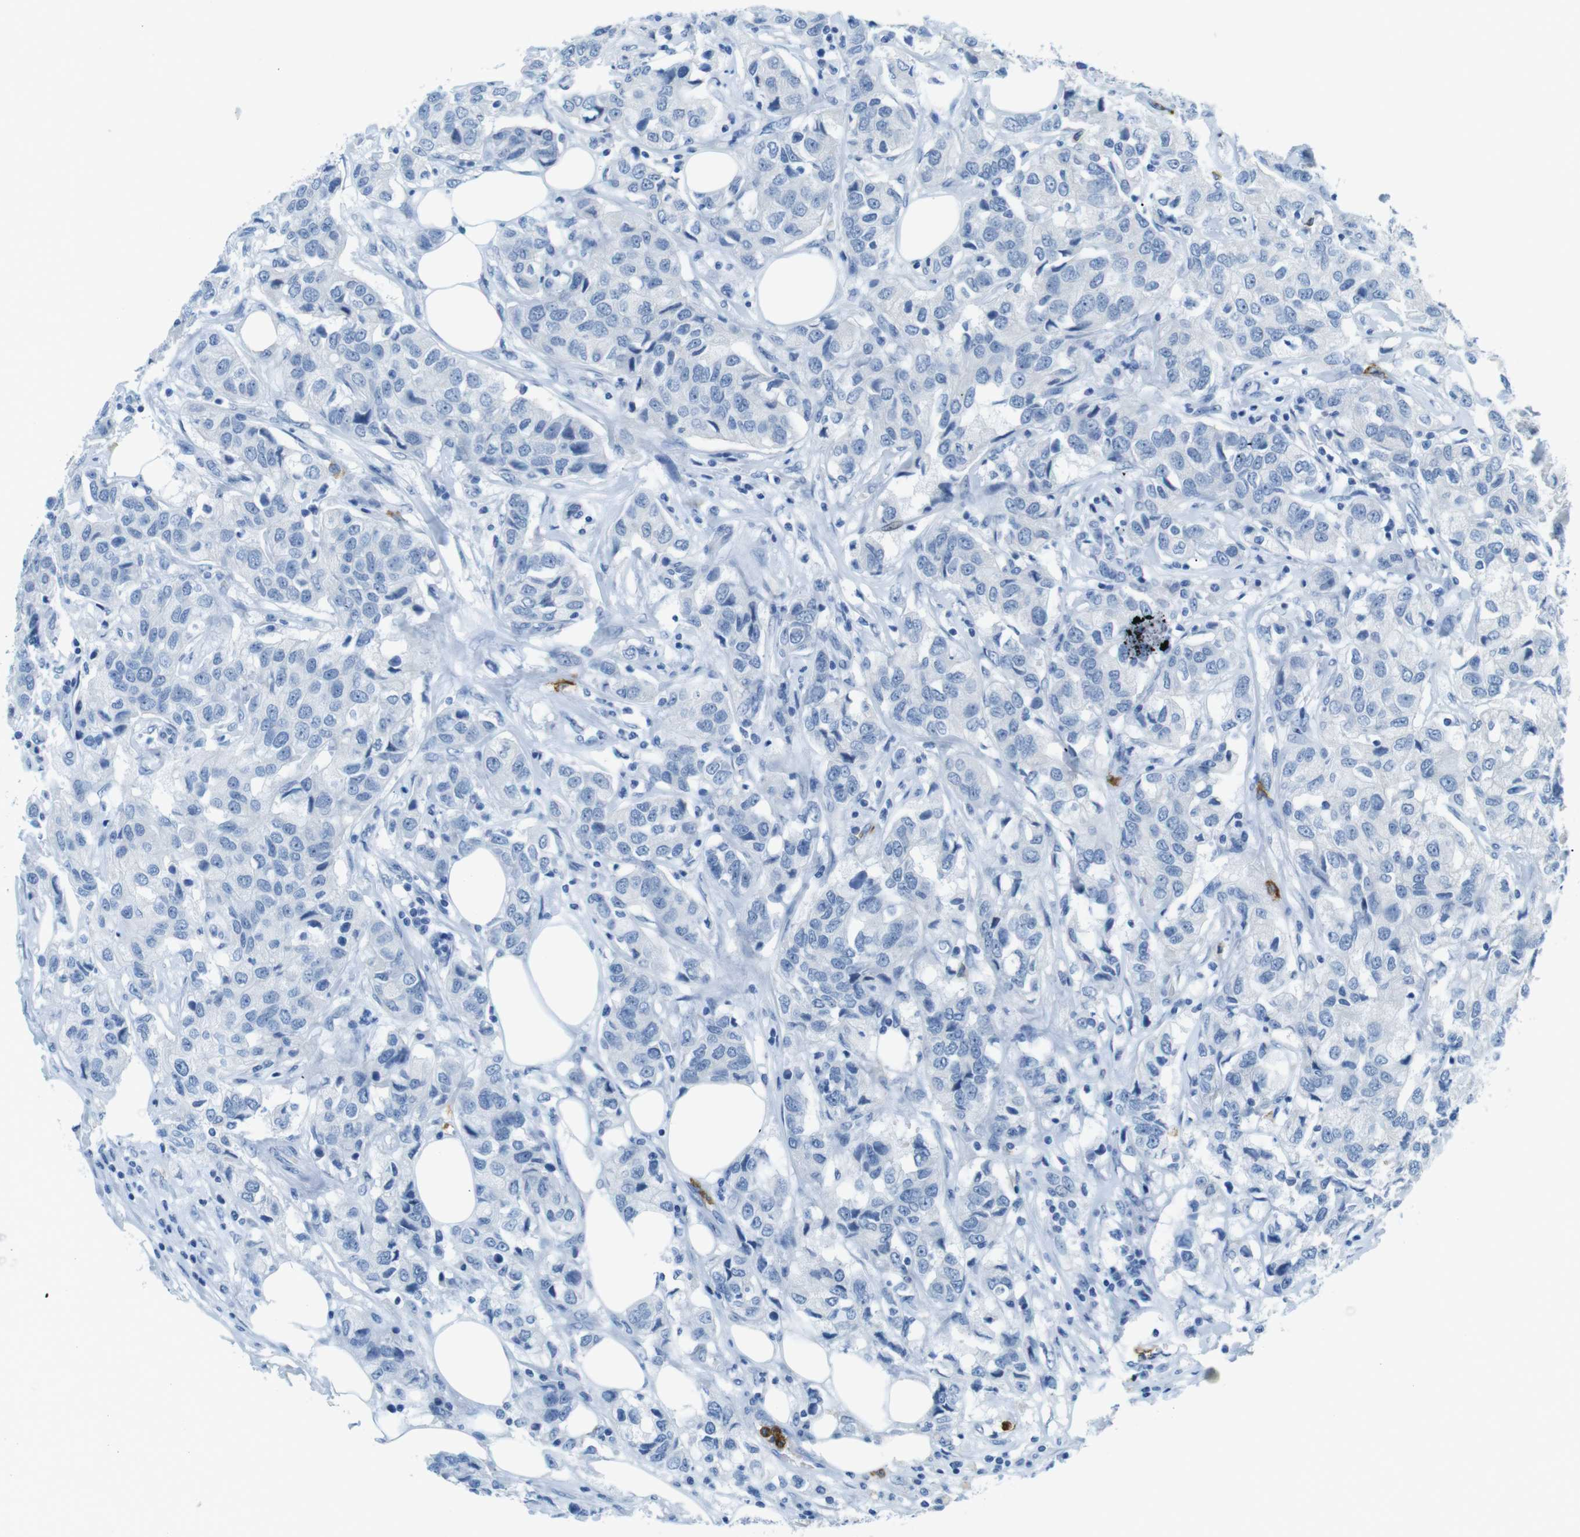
{"staining": {"intensity": "negative", "quantity": "none", "location": "none"}, "tissue": "breast cancer", "cell_type": "Tumor cells", "image_type": "cancer", "snomed": [{"axis": "morphology", "description": "Duct carcinoma"}, {"axis": "topography", "description": "Breast"}], "caption": "Immunohistochemistry photomicrograph of human breast cancer (infiltrating ductal carcinoma) stained for a protein (brown), which shows no positivity in tumor cells.", "gene": "MCEMP1", "patient": {"sex": "female", "age": 80}}